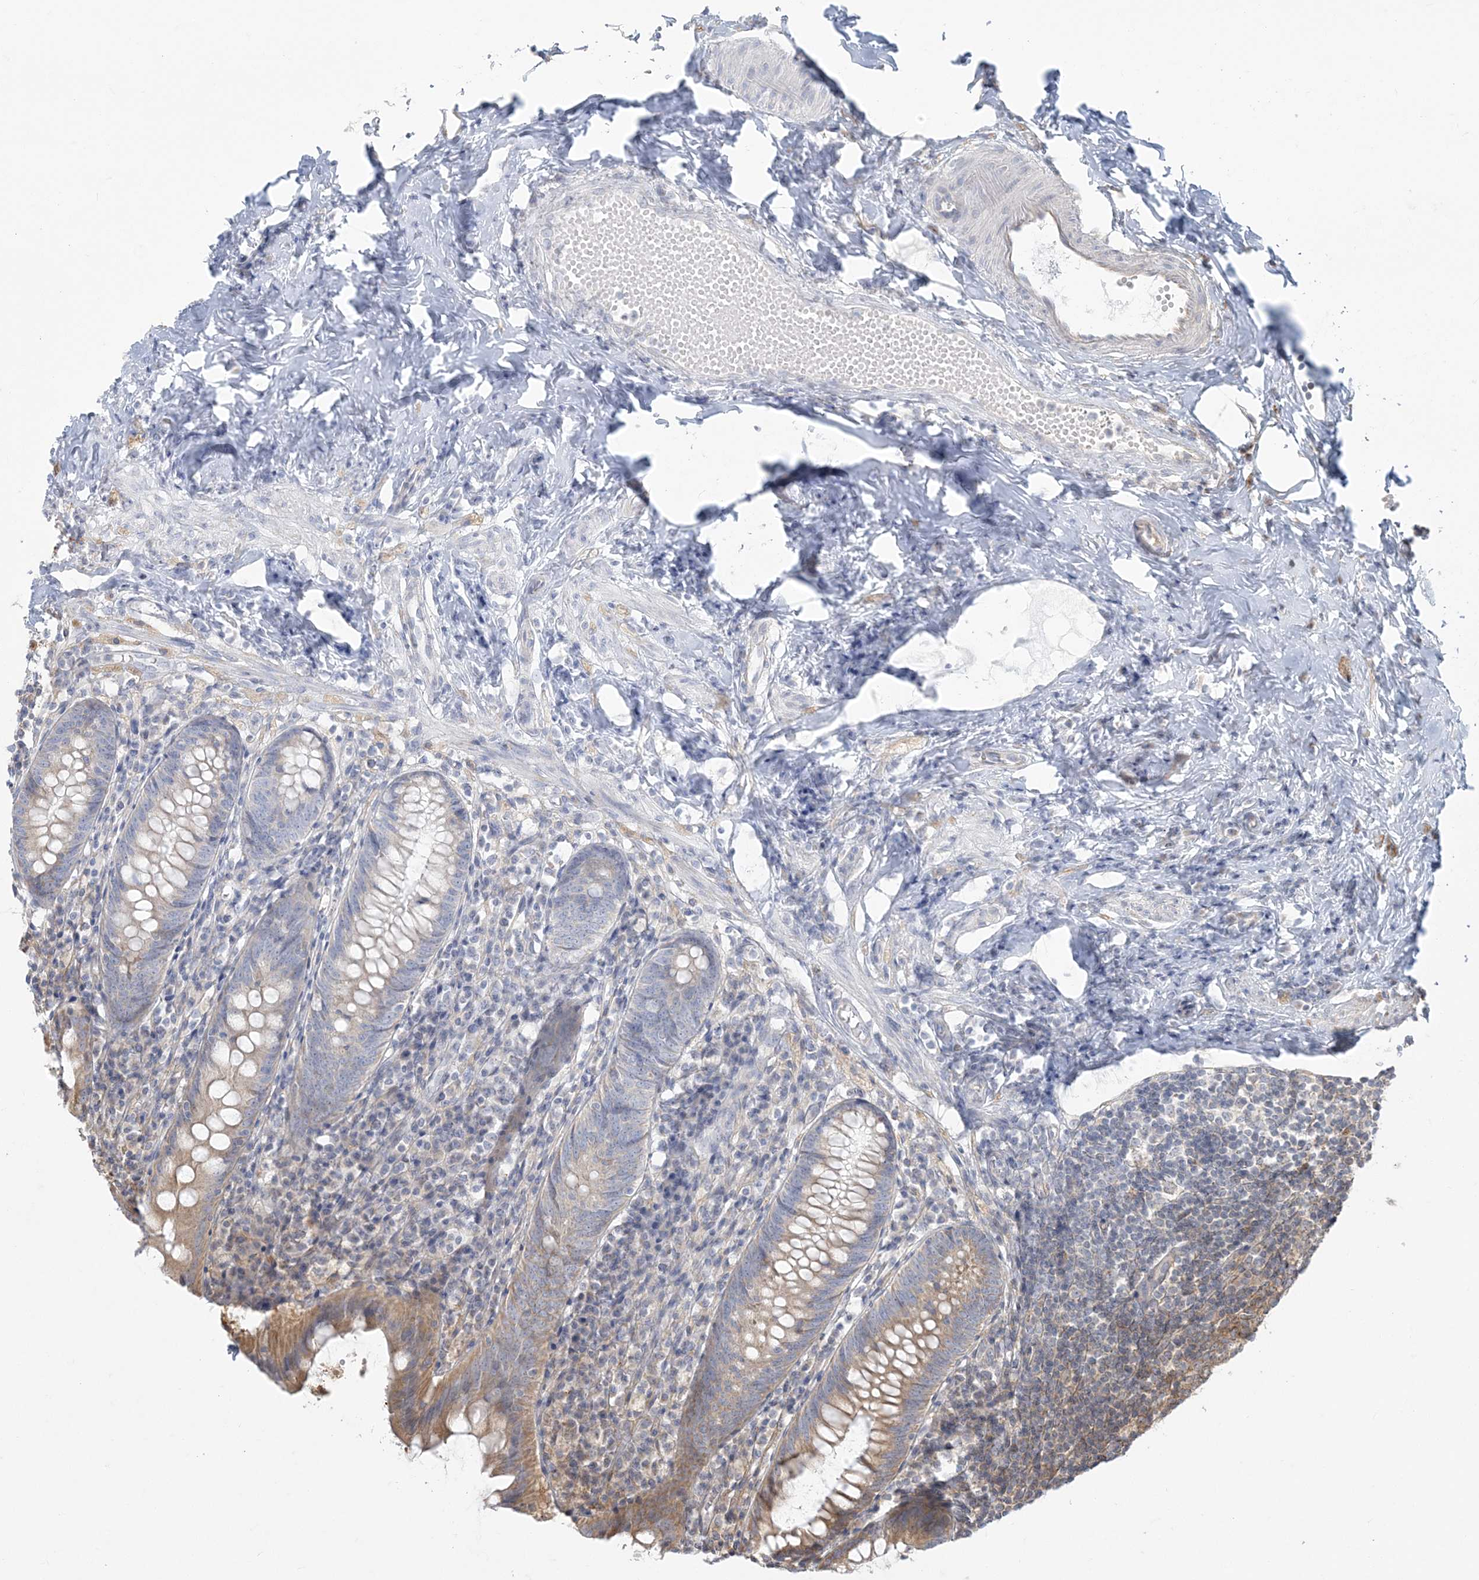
{"staining": {"intensity": "moderate", "quantity": "25%-75%", "location": "cytoplasmic/membranous"}, "tissue": "appendix", "cell_type": "Glandular cells", "image_type": "normal", "snomed": [{"axis": "morphology", "description": "Normal tissue, NOS"}, {"axis": "topography", "description": "Appendix"}], "caption": "This image demonstrates immunohistochemistry staining of normal human appendix, with medium moderate cytoplasmic/membranous positivity in about 25%-75% of glandular cells.", "gene": "ZC3H6", "patient": {"sex": "female", "age": 54}}